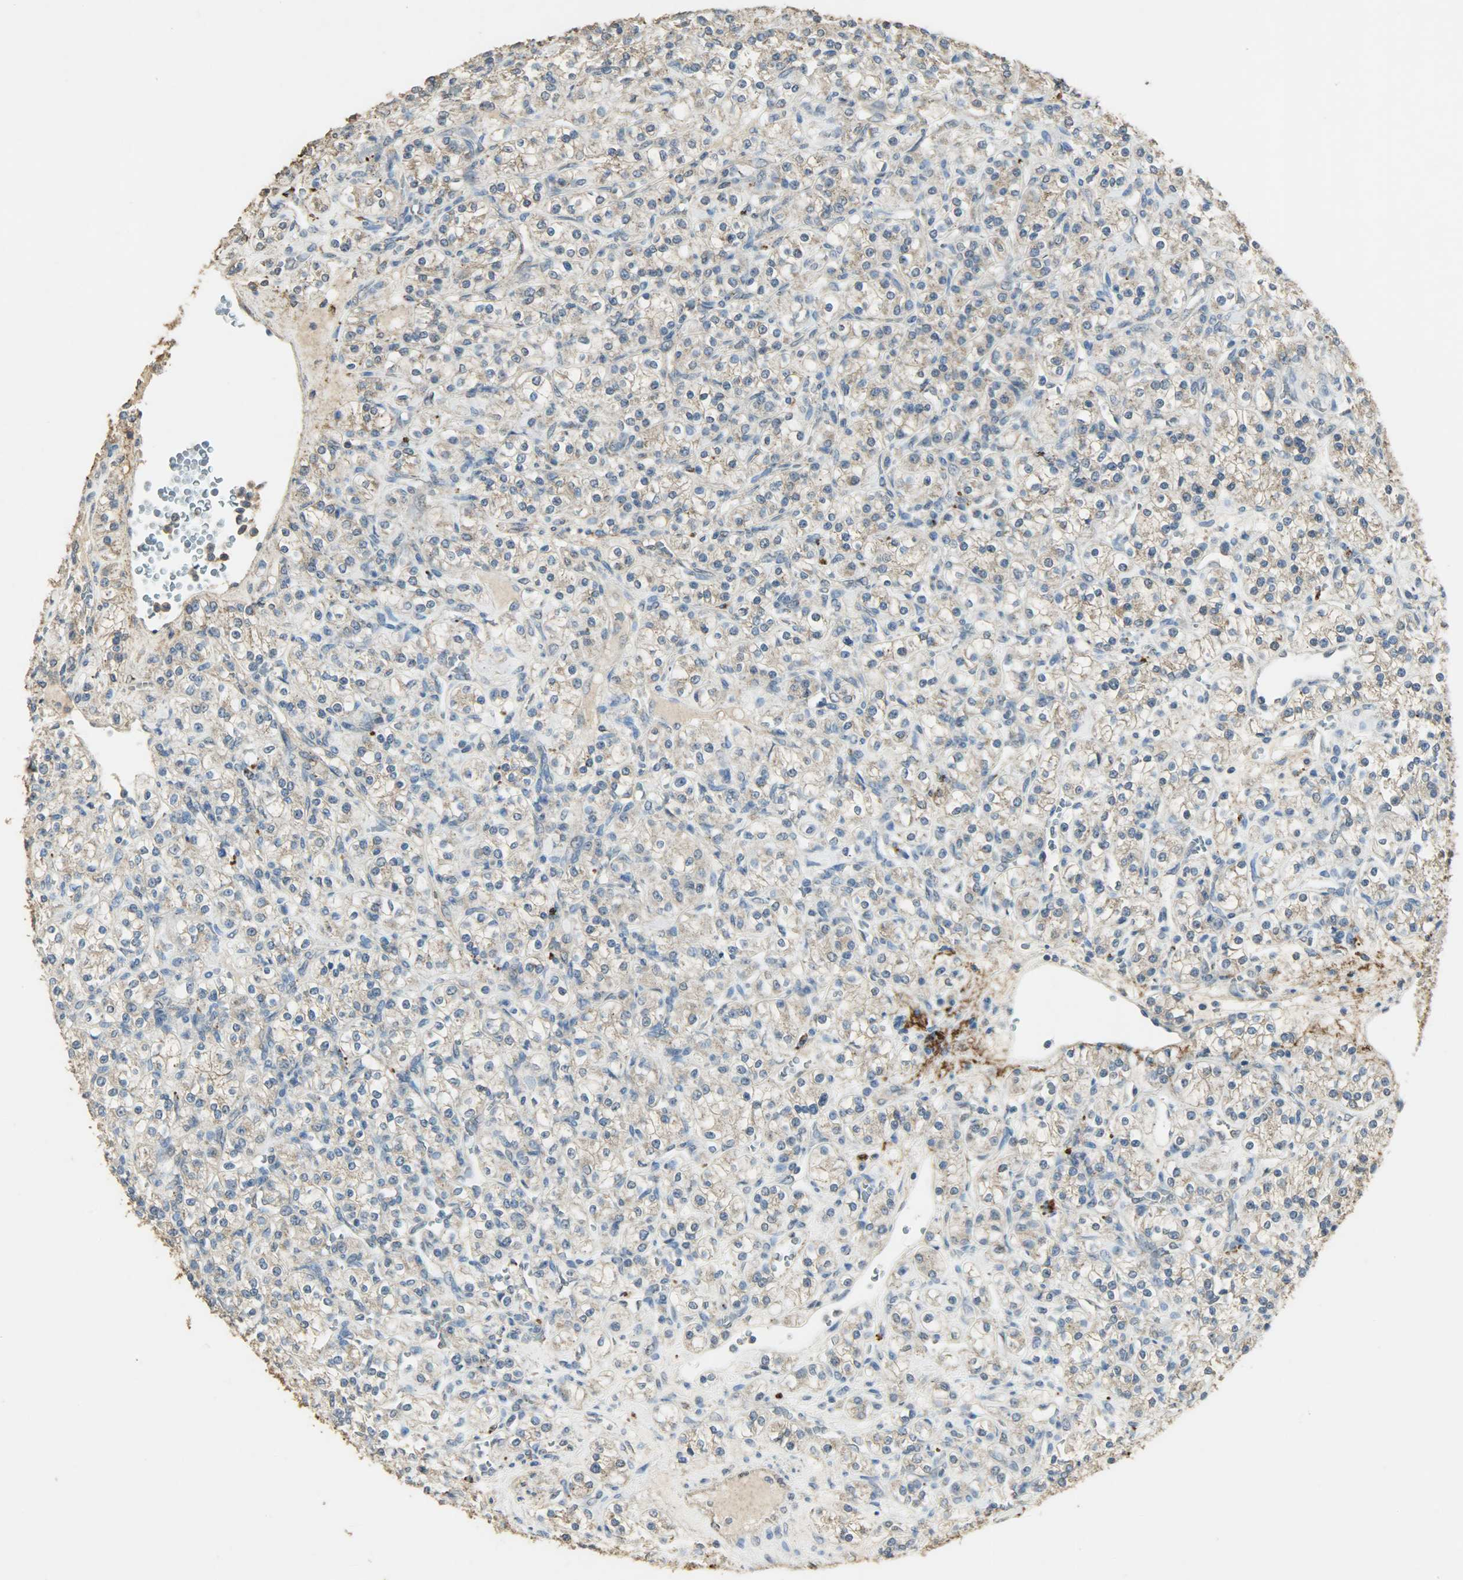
{"staining": {"intensity": "weak", "quantity": ">75%", "location": "cytoplasmic/membranous"}, "tissue": "renal cancer", "cell_type": "Tumor cells", "image_type": "cancer", "snomed": [{"axis": "morphology", "description": "Adenocarcinoma, NOS"}, {"axis": "topography", "description": "Kidney"}], "caption": "An immunohistochemistry histopathology image of neoplastic tissue is shown. Protein staining in brown shows weak cytoplasmic/membranous positivity in adenocarcinoma (renal) within tumor cells. Nuclei are stained in blue.", "gene": "ASB9", "patient": {"sex": "male", "age": 77}}